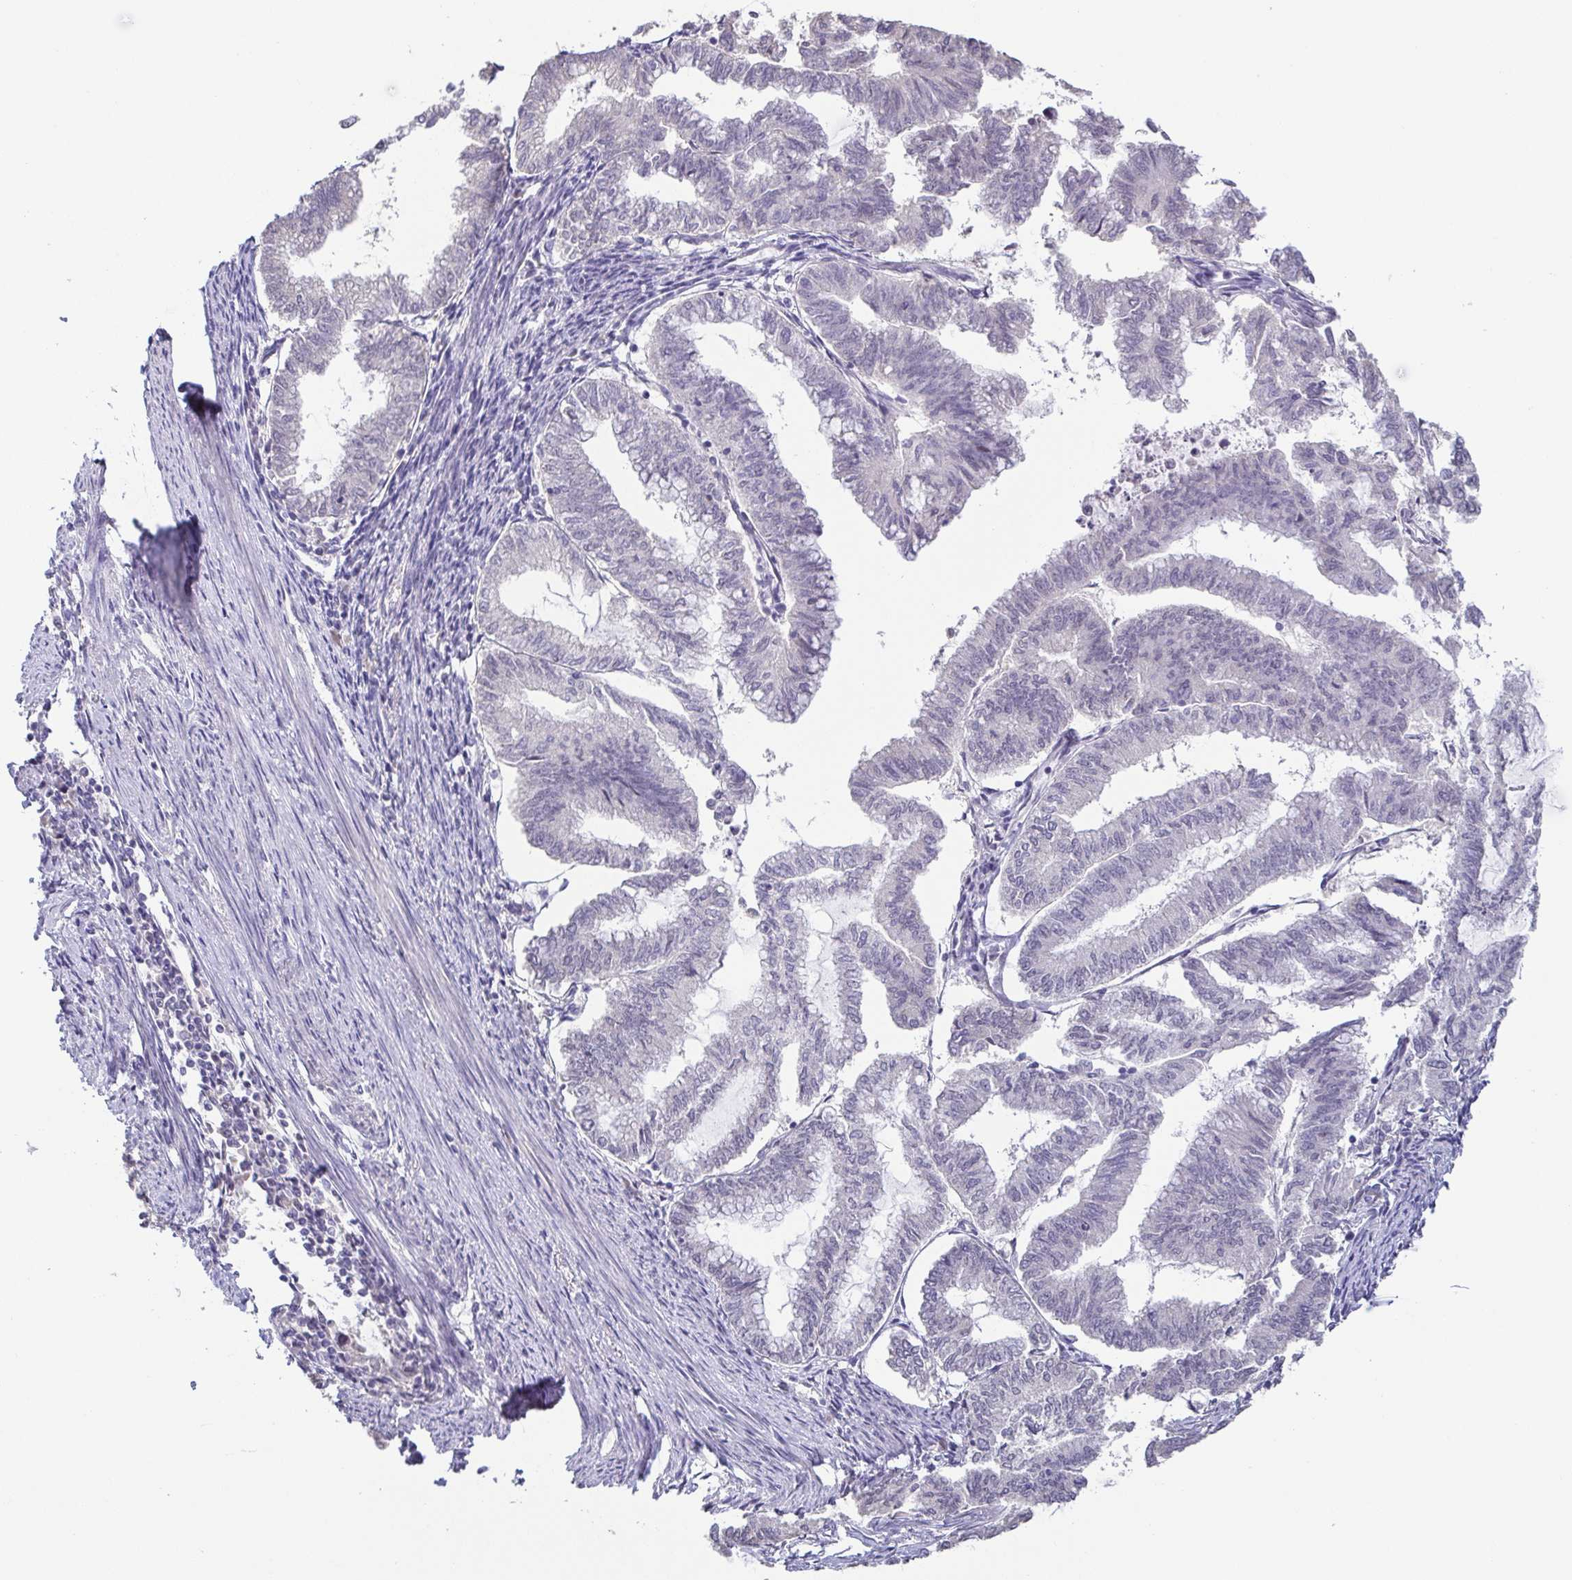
{"staining": {"intensity": "negative", "quantity": "none", "location": "none"}, "tissue": "endometrial cancer", "cell_type": "Tumor cells", "image_type": "cancer", "snomed": [{"axis": "morphology", "description": "Adenocarcinoma, NOS"}, {"axis": "topography", "description": "Endometrium"}], "caption": "High magnification brightfield microscopy of endometrial cancer stained with DAB (brown) and counterstained with hematoxylin (blue): tumor cells show no significant positivity.", "gene": "NEFH", "patient": {"sex": "female", "age": 79}}